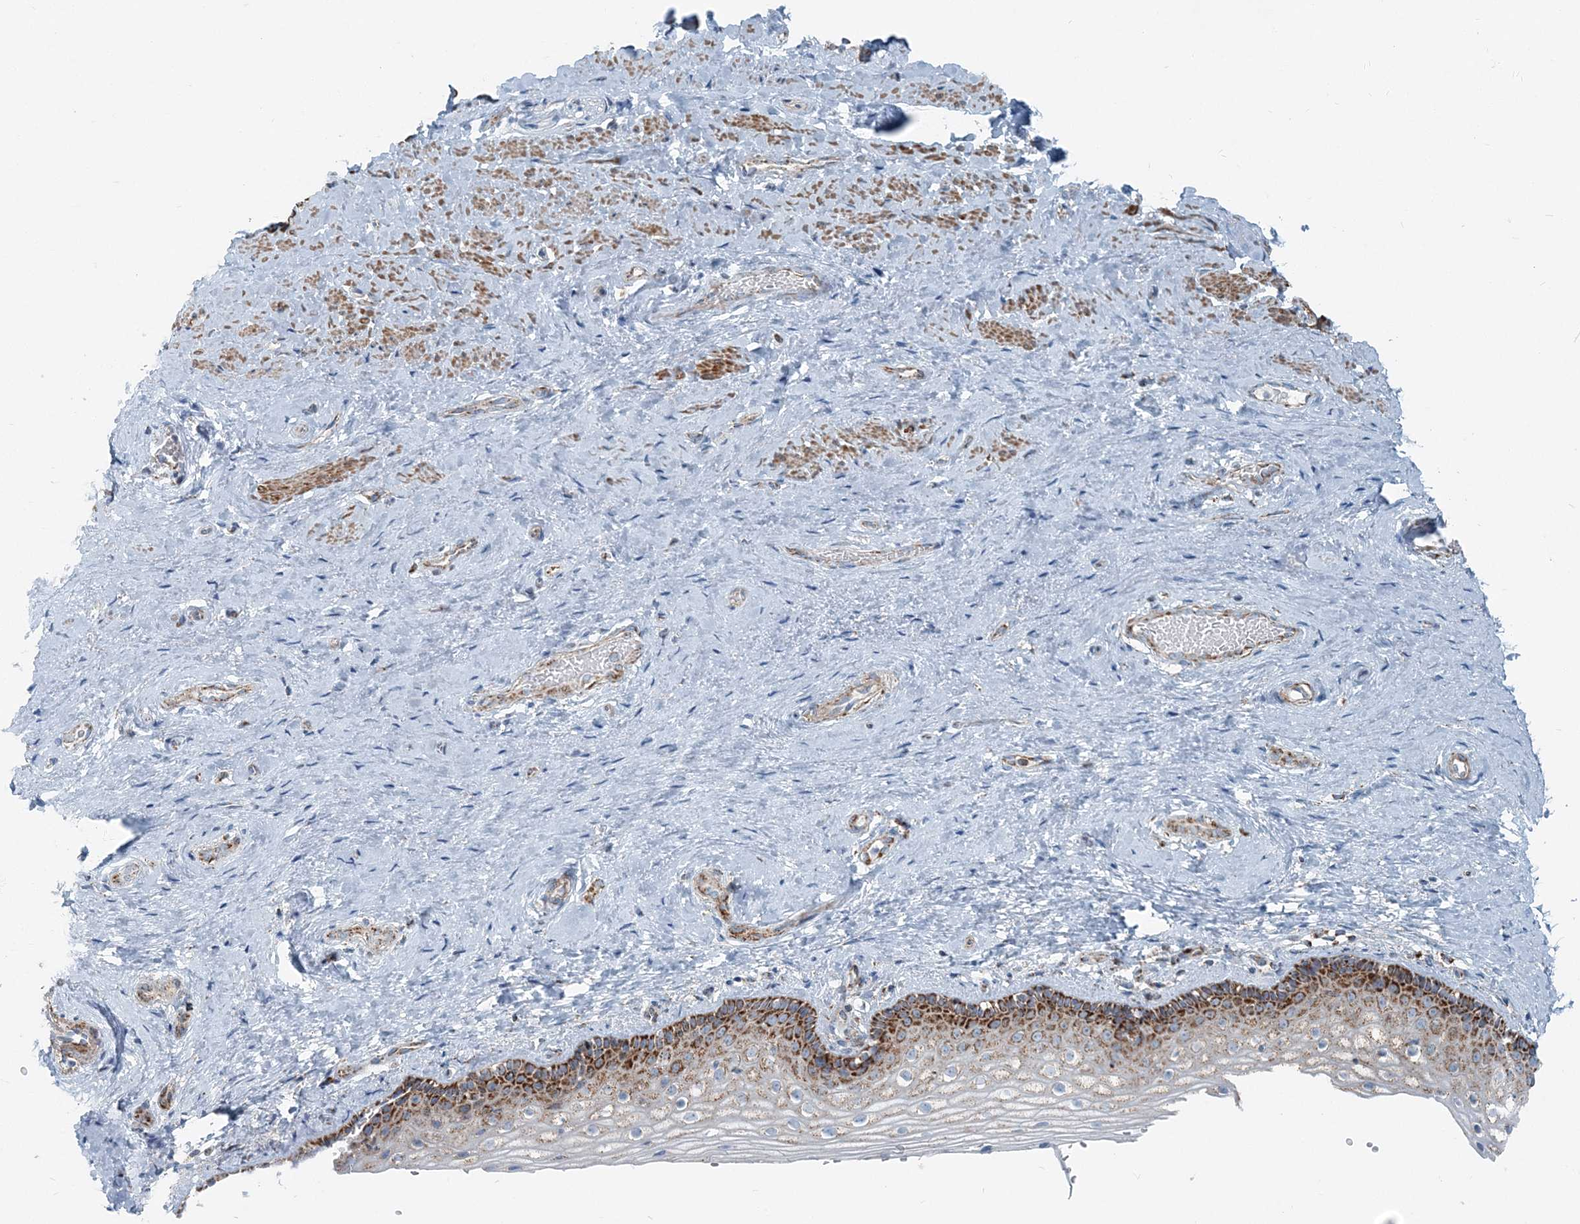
{"staining": {"intensity": "strong", "quantity": "25%-75%", "location": "cytoplasmic/membranous"}, "tissue": "vagina", "cell_type": "Squamous epithelial cells", "image_type": "normal", "snomed": [{"axis": "morphology", "description": "Normal tissue, NOS"}, {"axis": "topography", "description": "Vagina"}], "caption": "Immunohistochemical staining of benign human vagina exhibits strong cytoplasmic/membranous protein staining in about 25%-75% of squamous epithelial cells.", "gene": "INTU", "patient": {"sex": "female", "age": 46}}